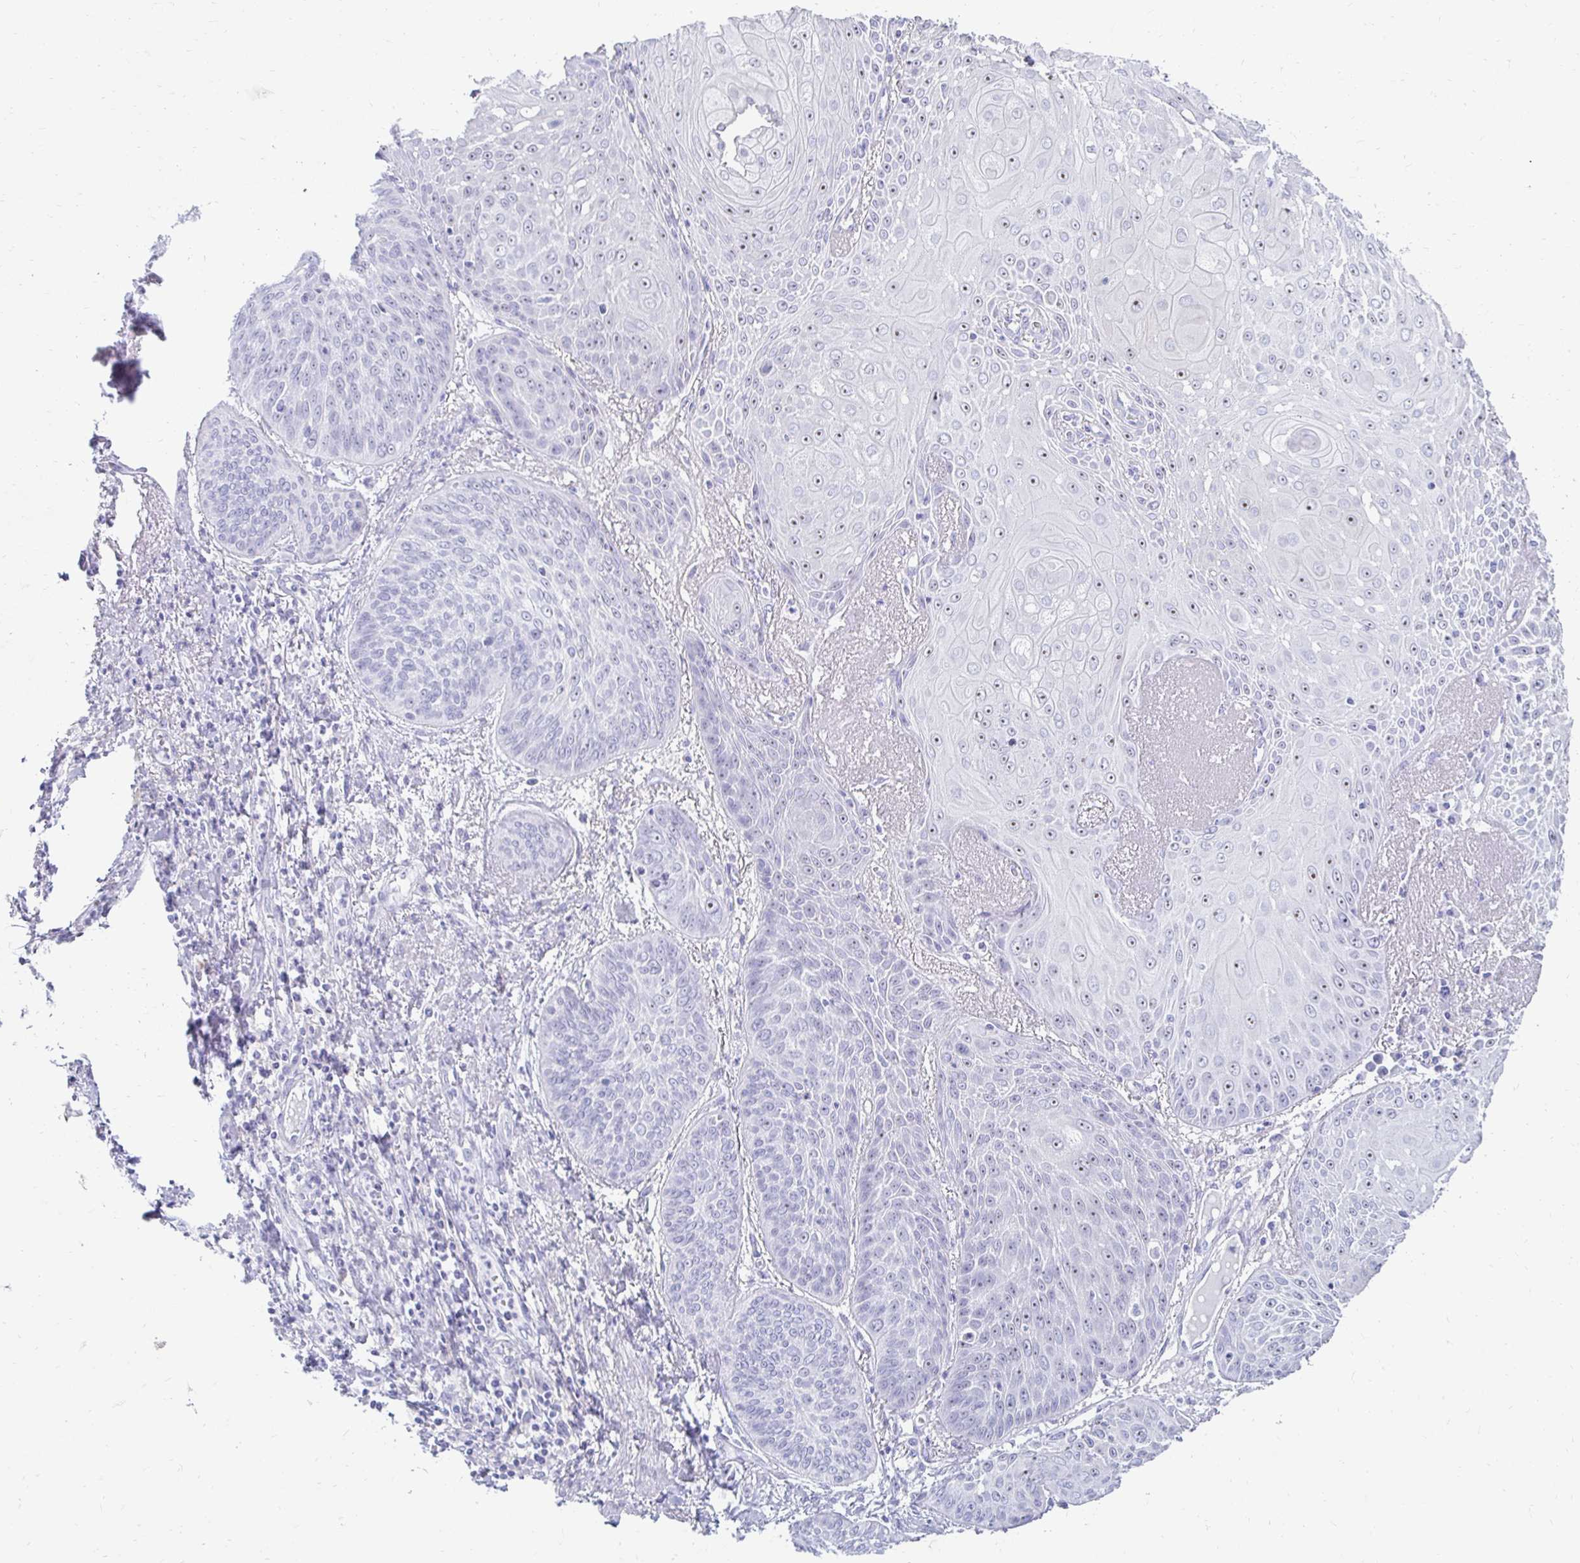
{"staining": {"intensity": "negative", "quantity": "none", "location": "none"}, "tissue": "lung cancer", "cell_type": "Tumor cells", "image_type": "cancer", "snomed": [{"axis": "morphology", "description": "Squamous cell carcinoma, NOS"}, {"axis": "topography", "description": "Lung"}], "caption": "Immunohistochemical staining of human lung cancer demonstrates no significant positivity in tumor cells.", "gene": "CST6", "patient": {"sex": "male", "age": 74}}